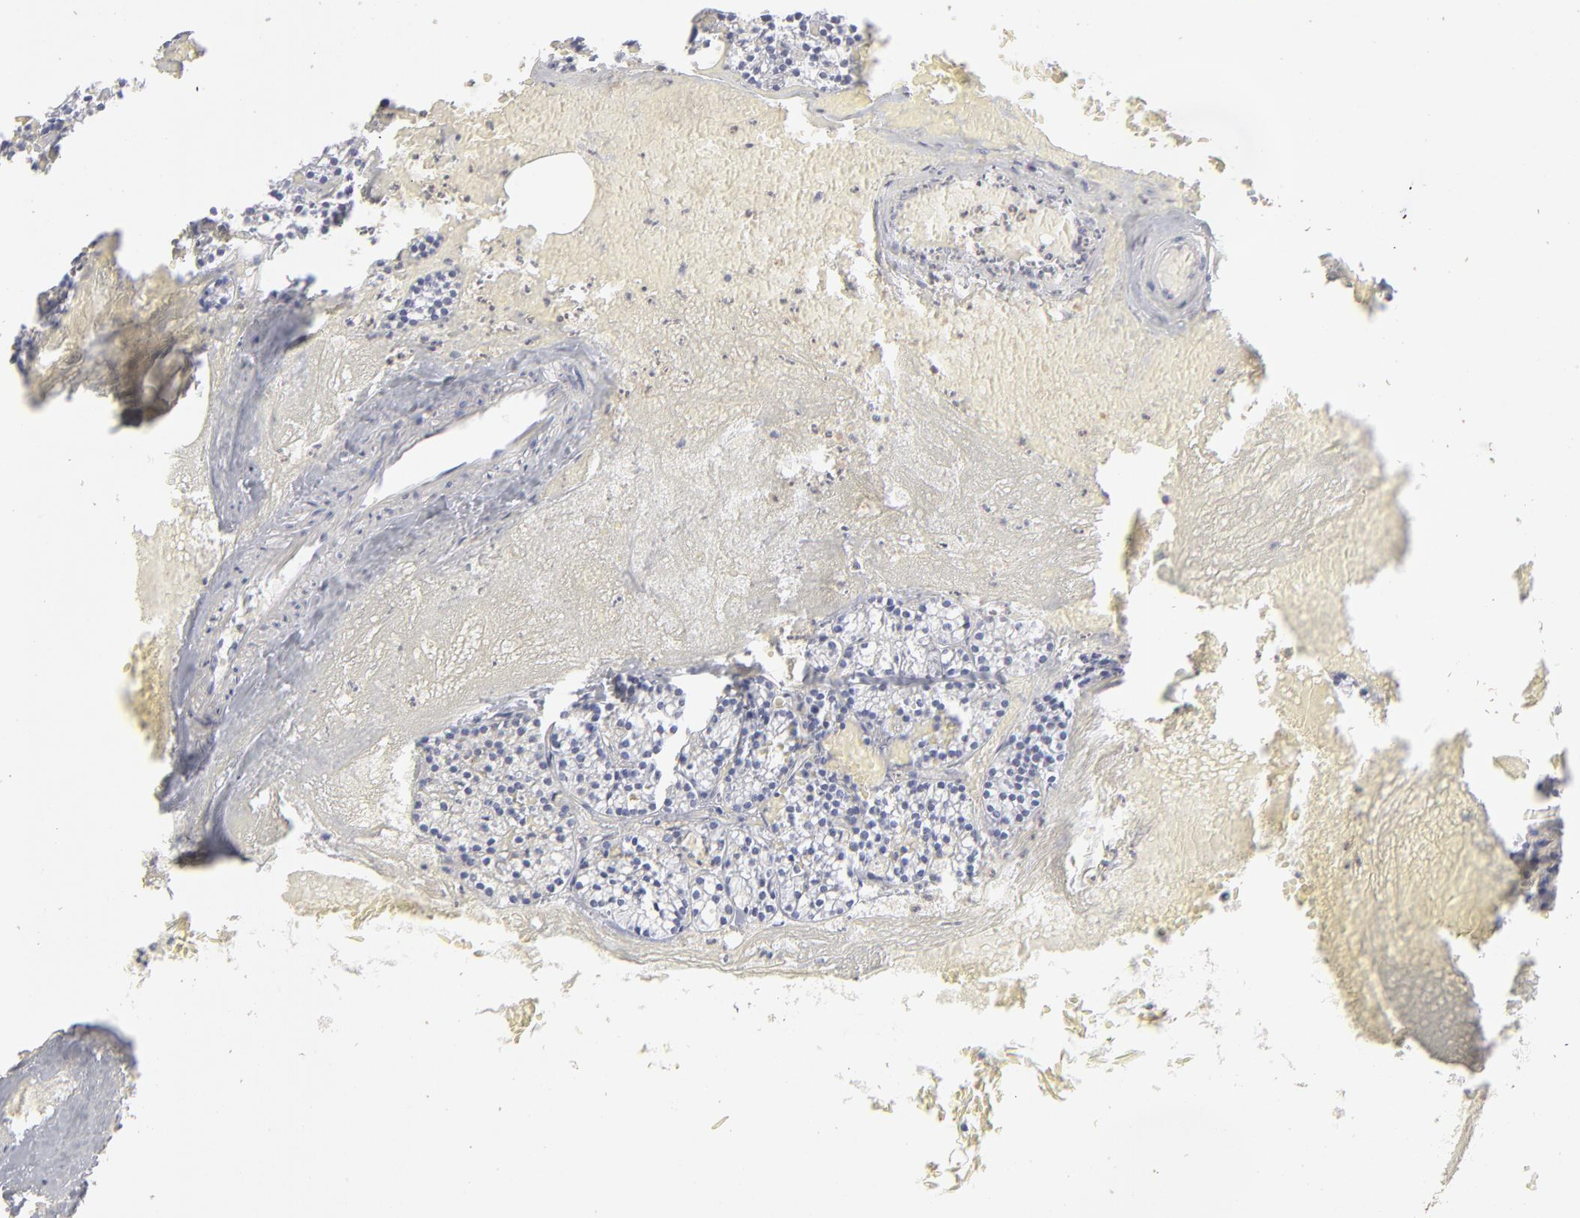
{"staining": {"intensity": "negative", "quantity": "none", "location": "none"}, "tissue": "parathyroid gland", "cell_type": "Glandular cells", "image_type": "normal", "snomed": [{"axis": "morphology", "description": "Normal tissue, NOS"}, {"axis": "topography", "description": "Parathyroid gland"}], "caption": "Human parathyroid gland stained for a protein using immunohistochemistry (IHC) shows no positivity in glandular cells.", "gene": "ARG1", "patient": {"sex": "male", "age": 51}}